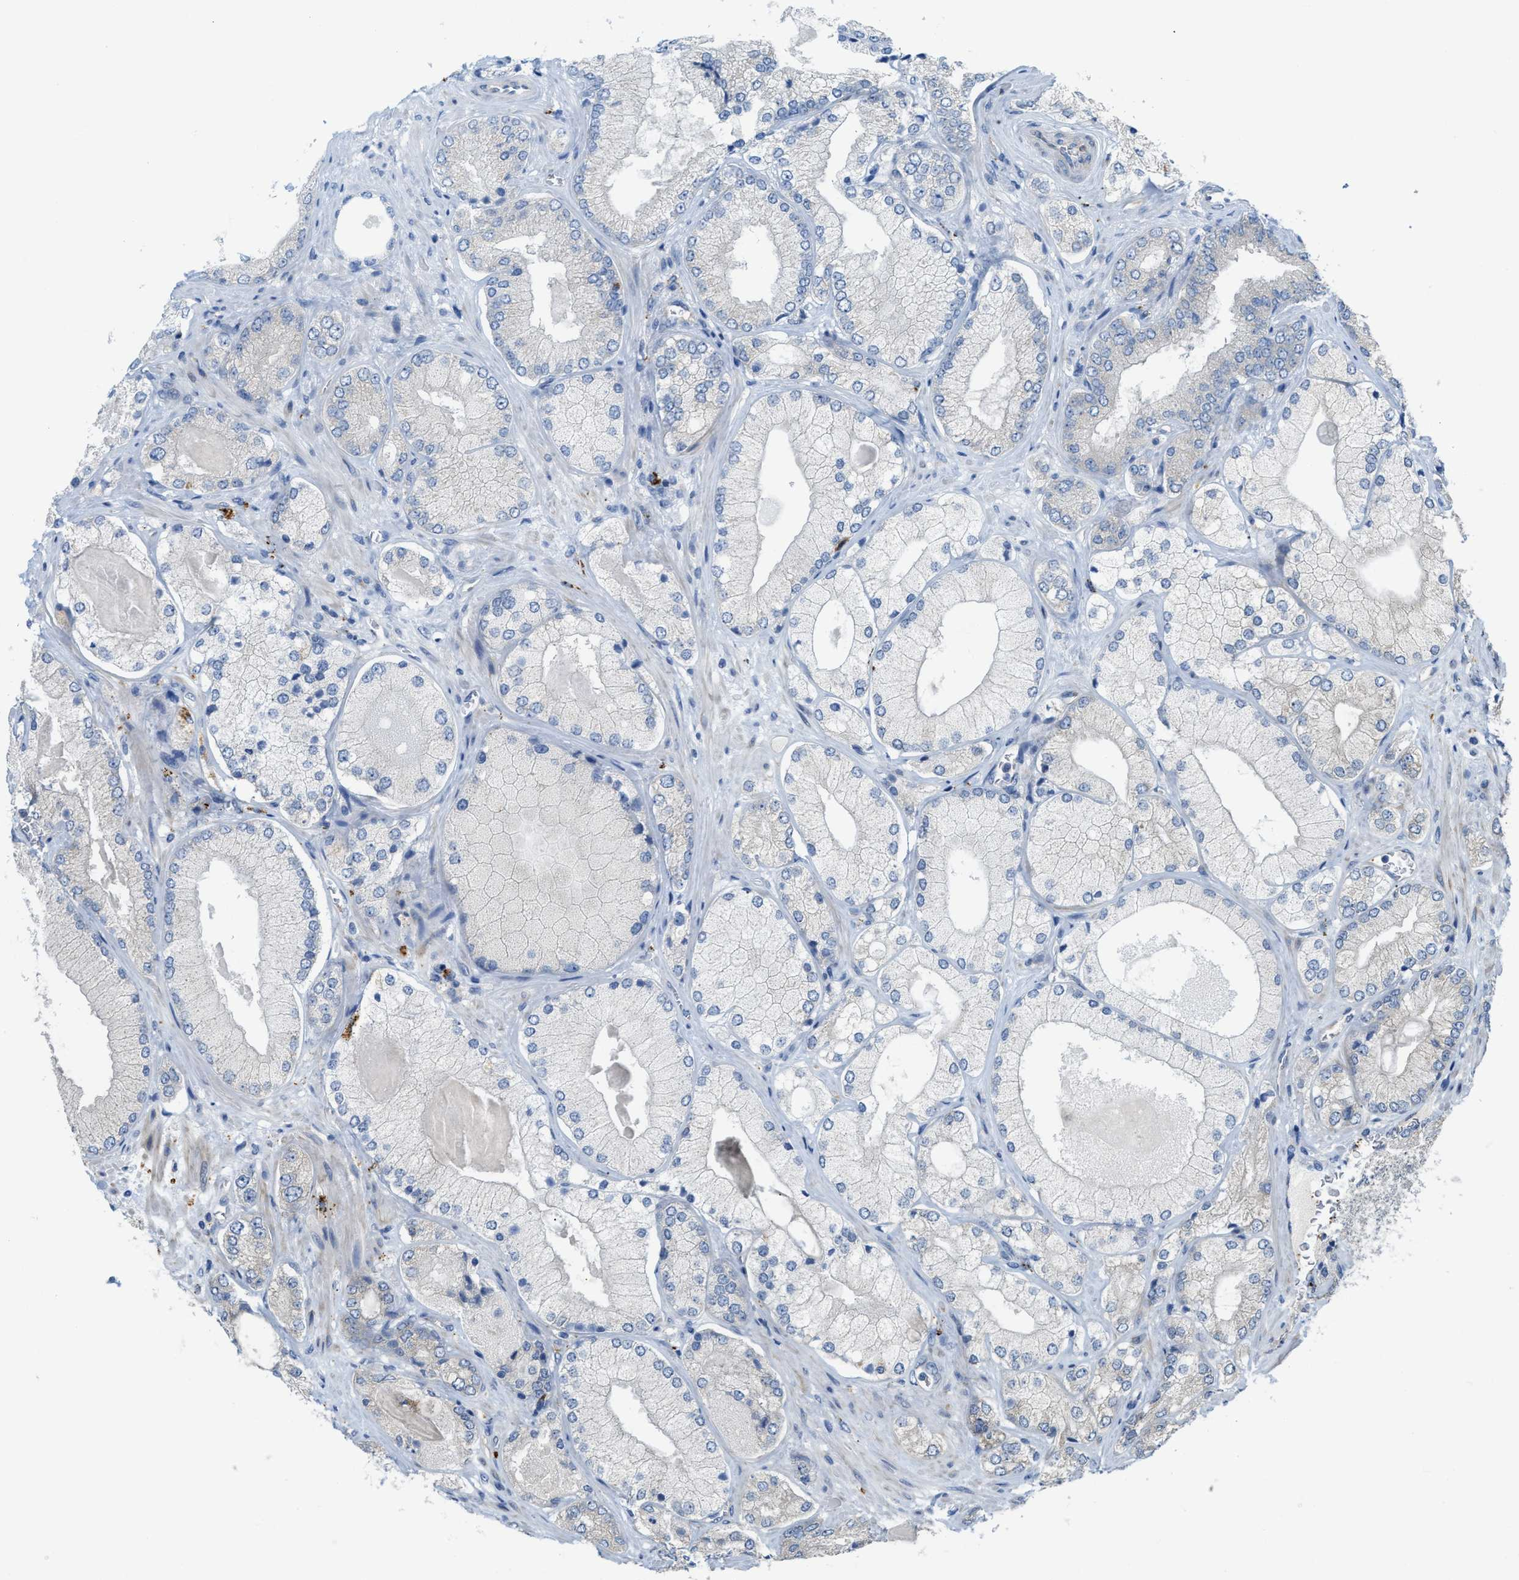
{"staining": {"intensity": "negative", "quantity": "none", "location": "none"}, "tissue": "prostate cancer", "cell_type": "Tumor cells", "image_type": "cancer", "snomed": [{"axis": "morphology", "description": "Adenocarcinoma, Low grade"}, {"axis": "topography", "description": "Prostate"}], "caption": "Micrograph shows no significant protein expression in tumor cells of prostate cancer.", "gene": "KLHDC10", "patient": {"sex": "male", "age": 65}}